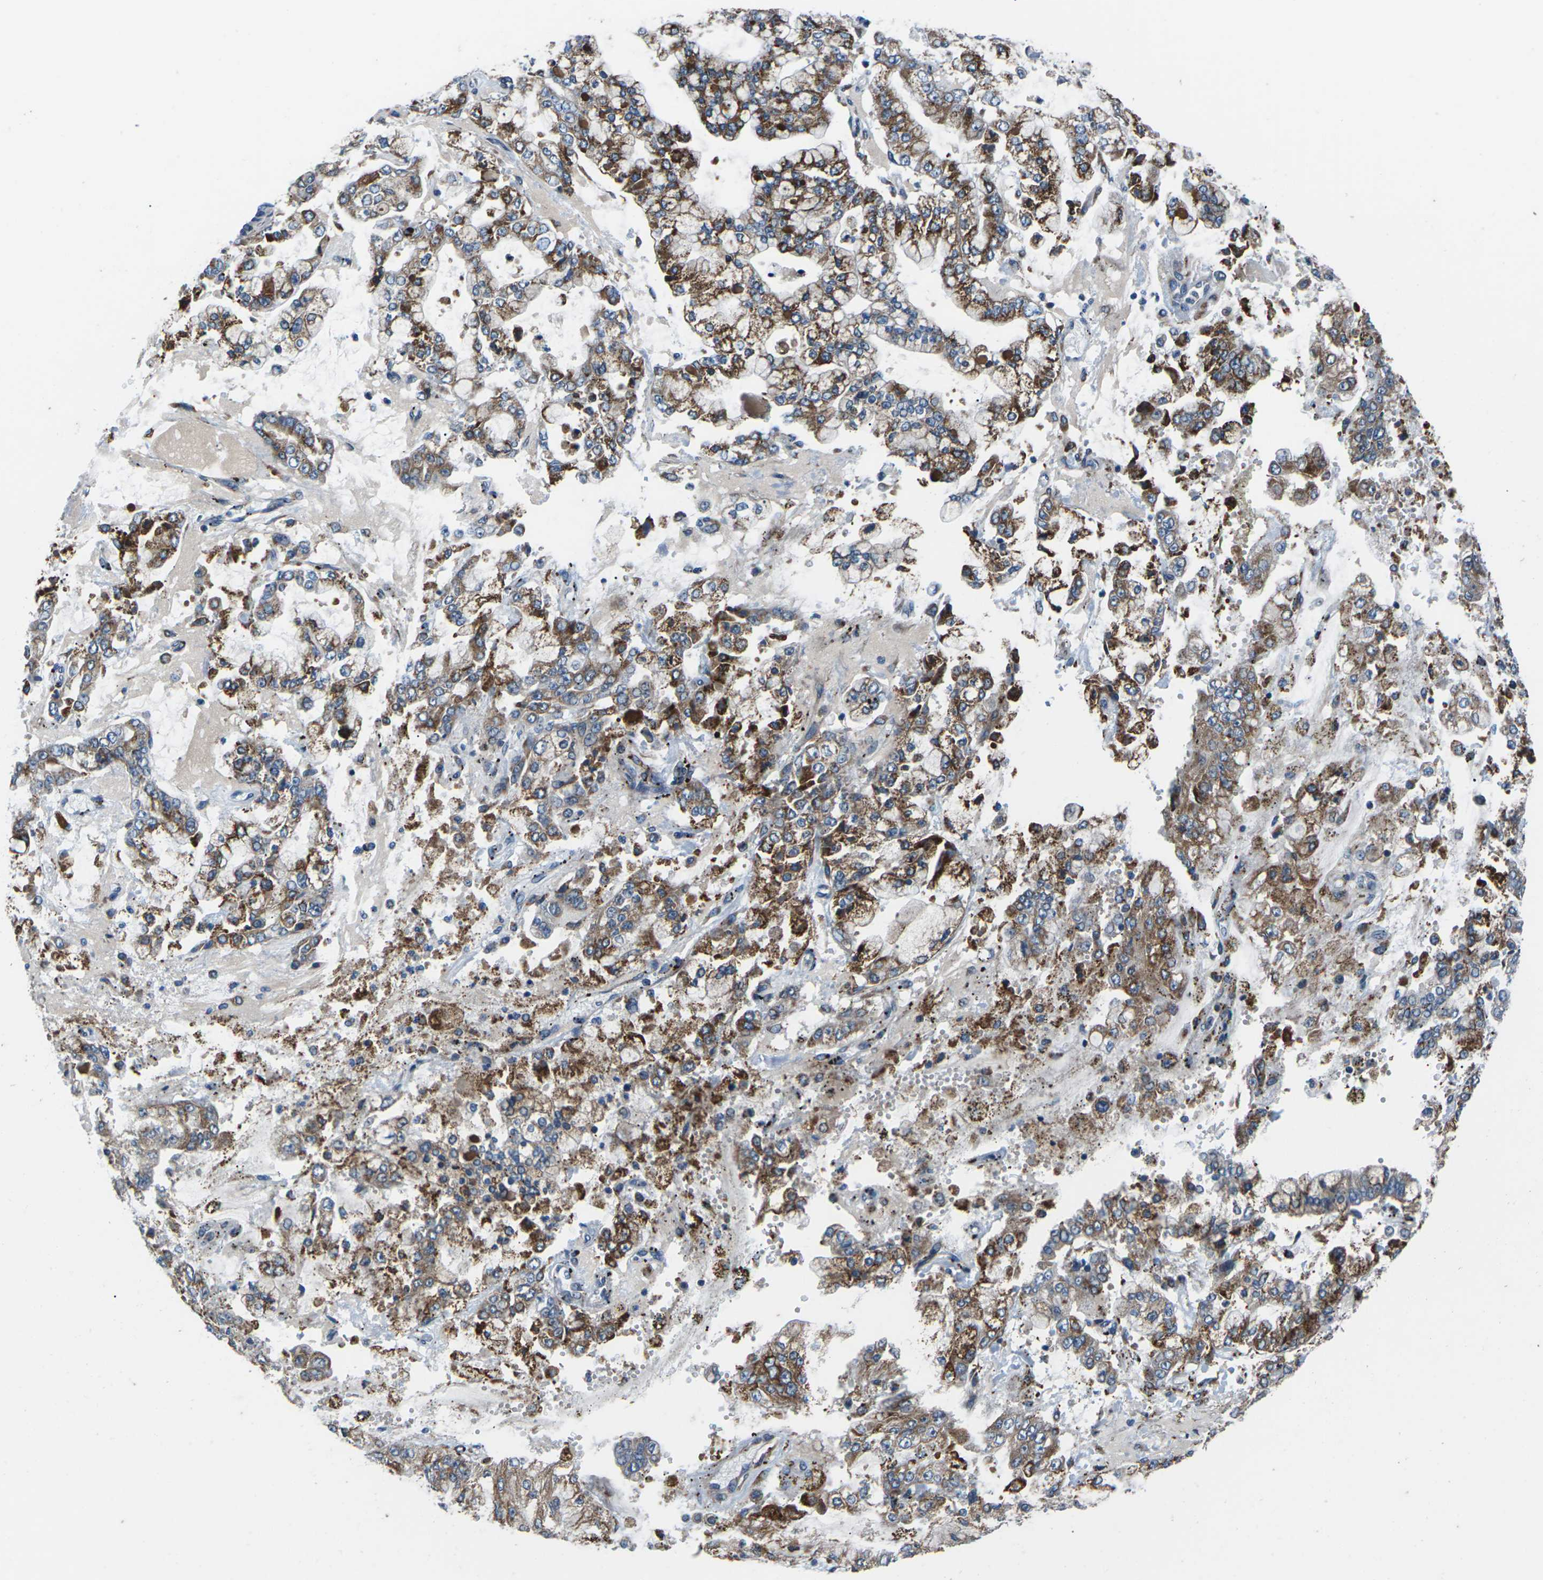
{"staining": {"intensity": "strong", "quantity": ">75%", "location": "cytoplasmic/membranous"}, "tissue": "stomach cancer", "cell_type": "Tumor cells", "image_type": "cancer", "snomed": [{"axis": "morphology", "description": "Adenocarcinoma, NOS"}, {"axis": "topography", "description": "Stomach"}], "caption": "A brown stain labels strong cytoplasmic/membranous expression of a protein in stomach cancer tumor cells. The protein of interest is stained brown, and the nuclei are stained in blue (DAB IHC with brightfield microscopy, high magnification).", "gene": "GABRP", "patient": {"sex": "male", "age": 76}}